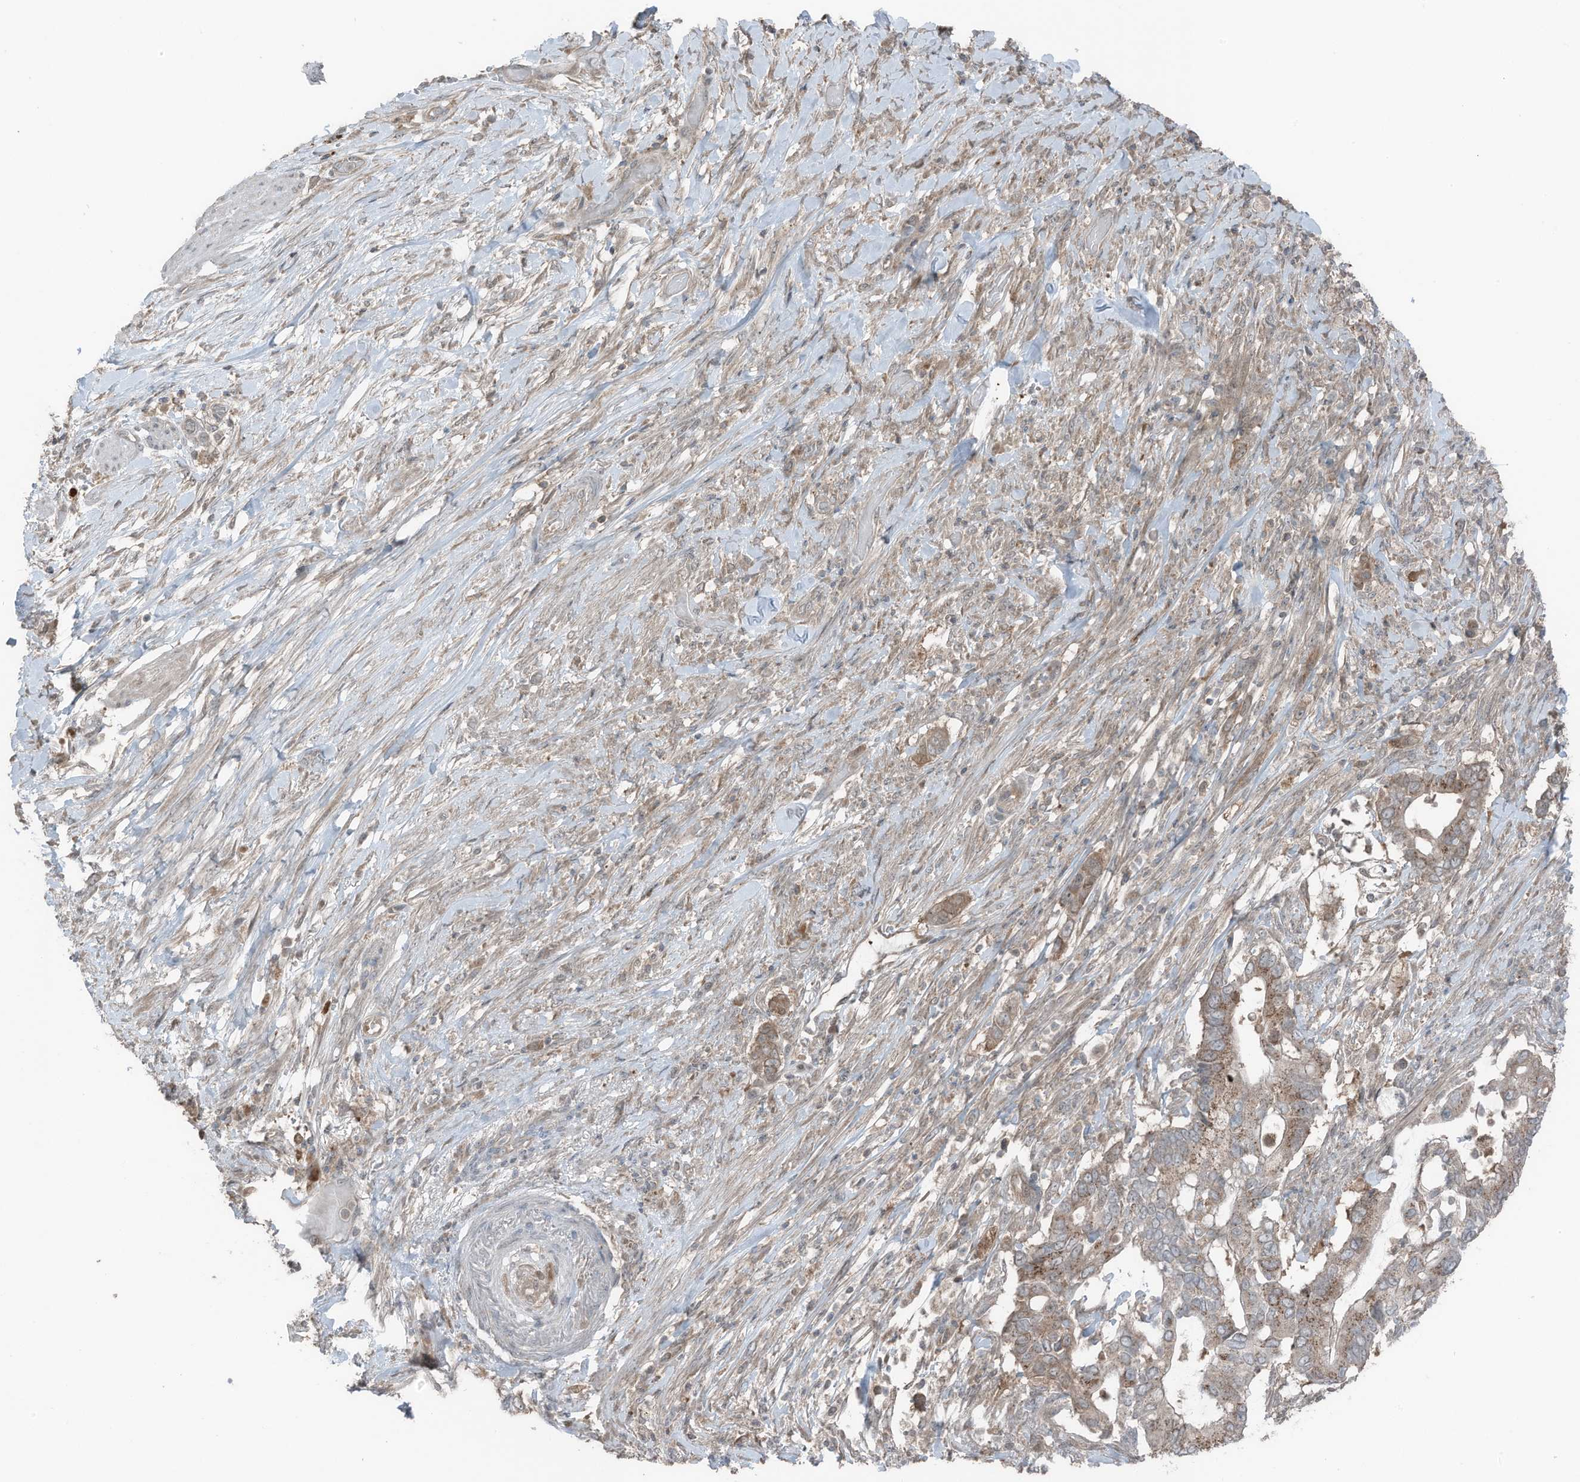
{"staining": {"intensity": "moderate", "quantity": "25%-75%", "location": "cytoplasmic/membranous"}, "tissue": "pancreatic cancer", "cell_type": "Tumor cells", "image_type": "cancer", "snomed": [{"axis": "morphology", "description": "Adenocarcinoma, NOS"}, {"axis": "topography", "description": "Pancreas"}], "caption": "About 25%-75% of tumor cells in human pancreatic cancer (adenocarcinoma) demonstrate moderate cytoplasmic/membranous protein positivity as visualized by brown immunohistochemical staining.", "gene": "TXNDC9", "patient": {"sex": "male", "age": 68}}